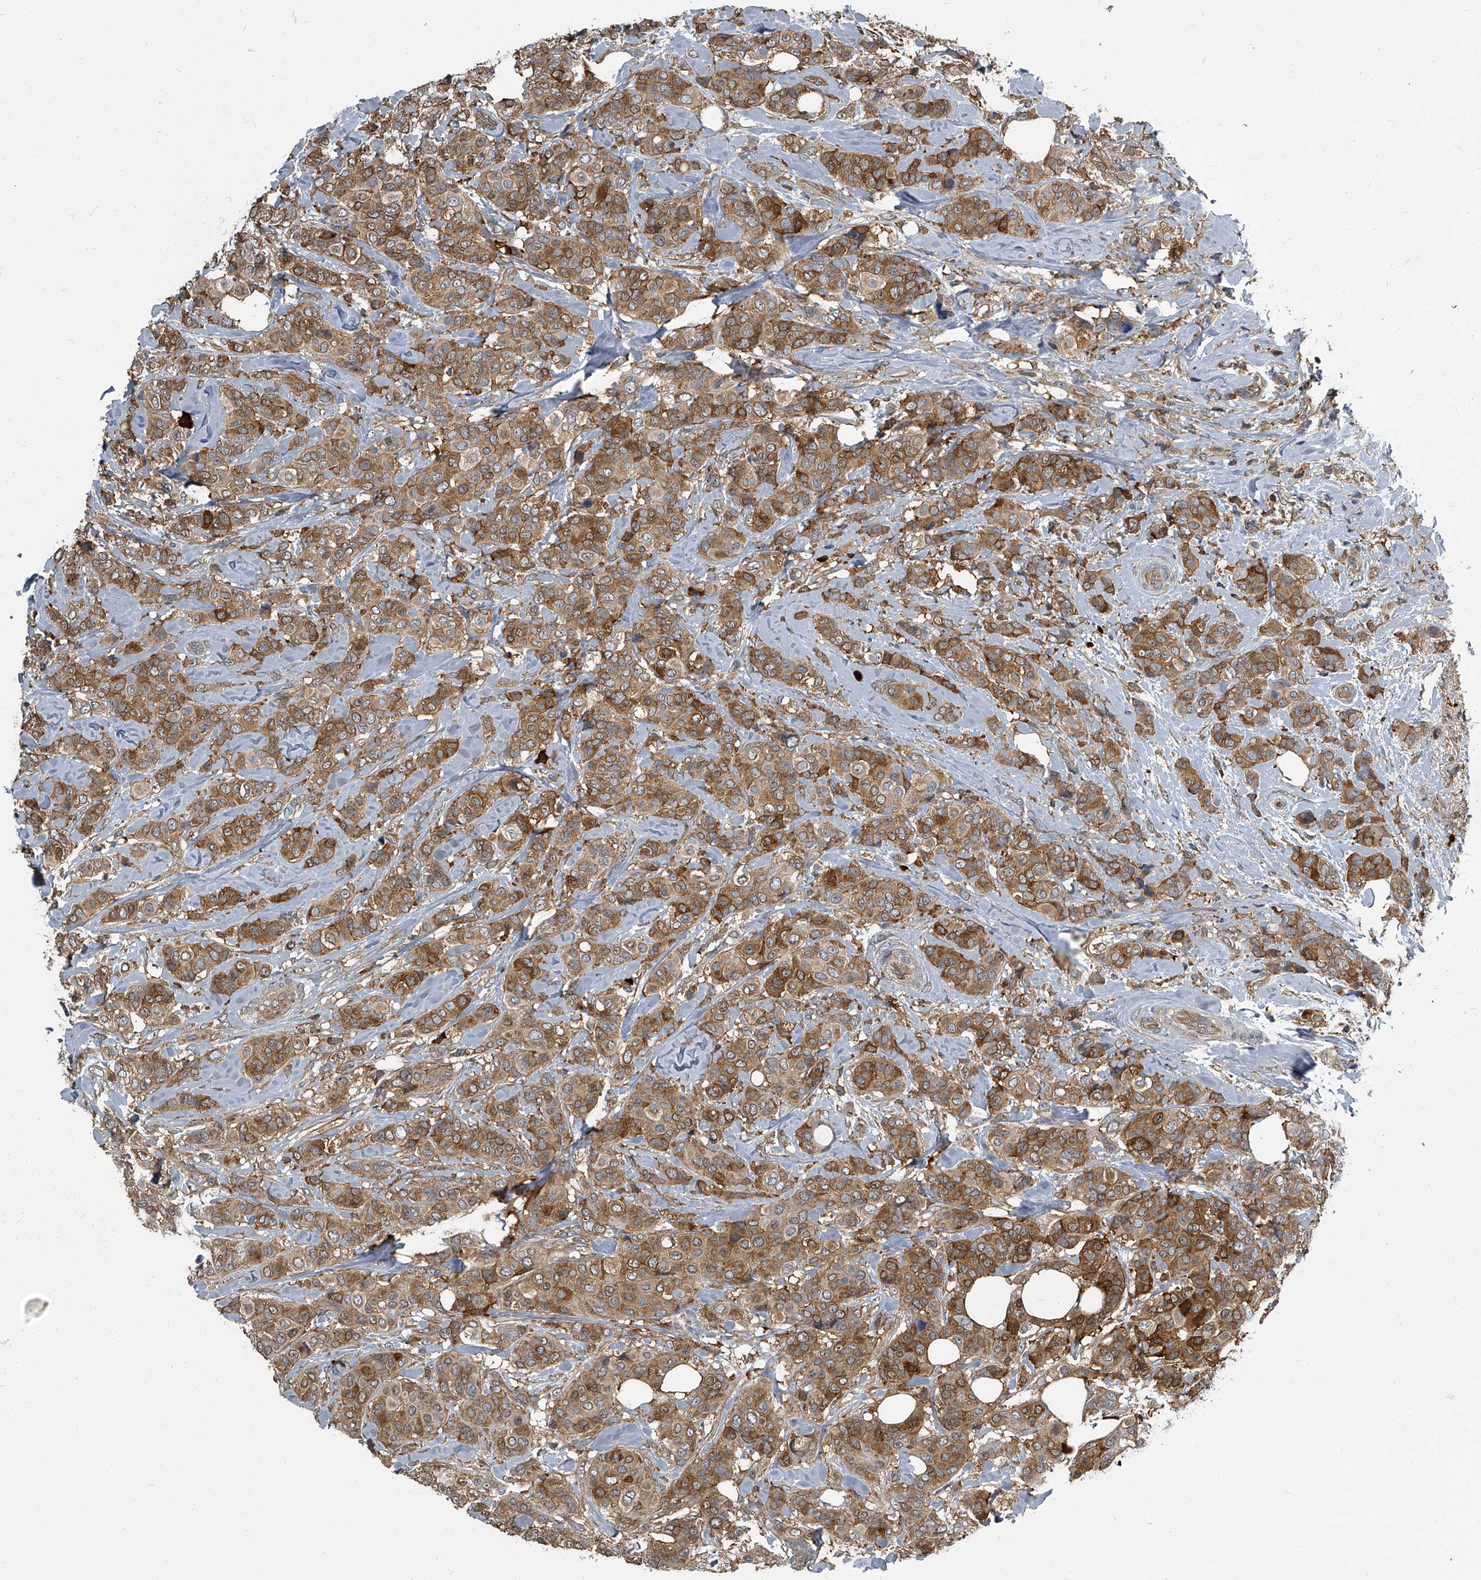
{"staining": {"intensity": "moderate", "quantity": ">75%", "location": "cytoplasmic/membranous"}, "tissue": "breast cancer", "cell_type": "Tumor cells", "image_type": "cancer", "snomed": [{"axis": "morphology", "description": "Lobular carcinoma"}, {"axis": "topography", "description": "Breast"}], "caption": "The image demonstrates immunohistochemical staining of breast cancer. There is moderate cytoplasmic/membranous staining is seen in about >75% of tumor cells.", "gene": "CDV3", "patient": {"sex": "female", "age": 51}}